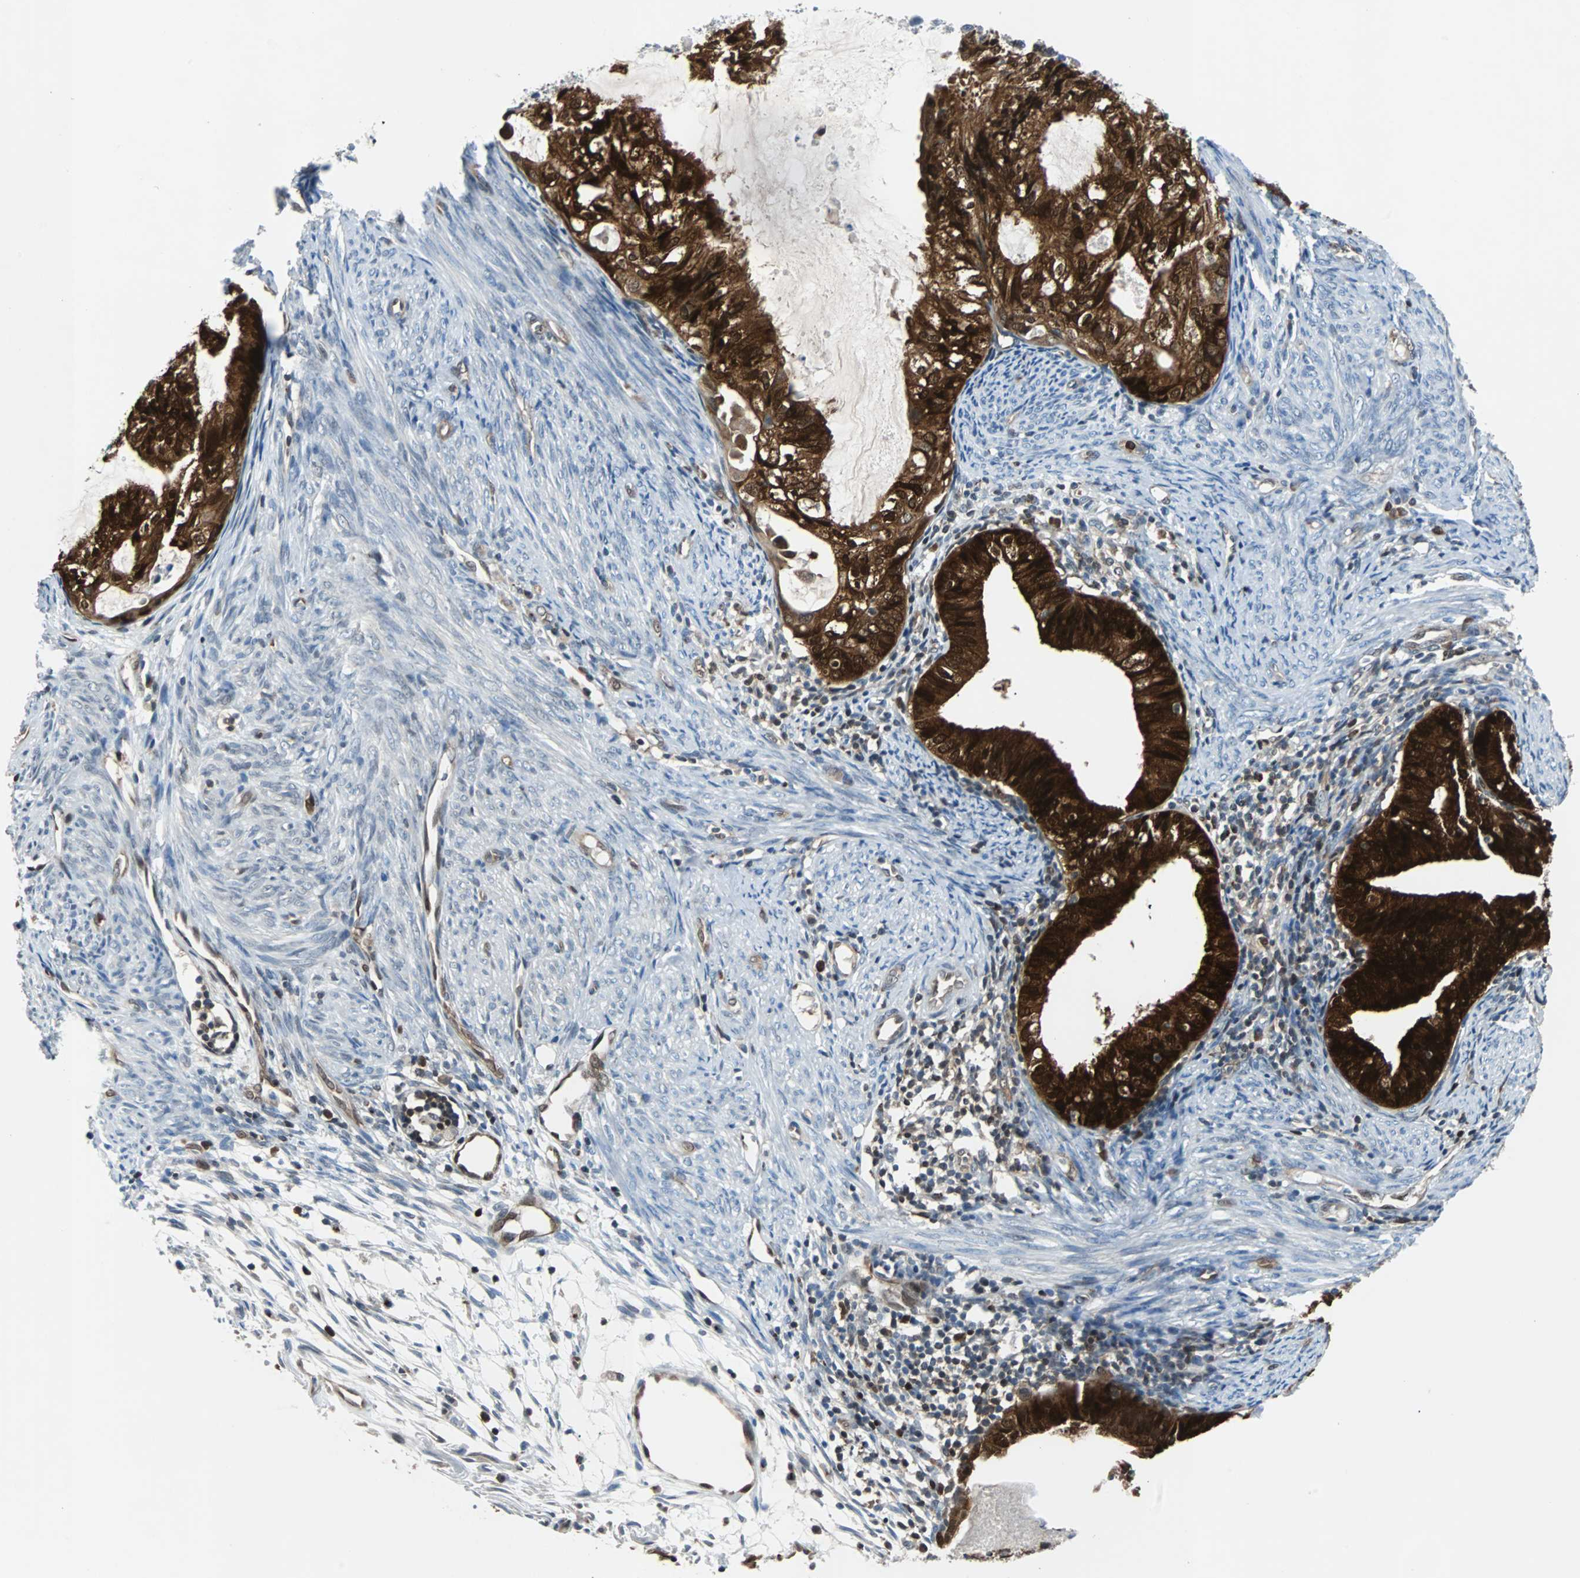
{"staining": {"intensity": "strong", "quantity": ">75%", "location": "cytoplasmic/membranous,nuclear"}, "tissue": "cervical cancer", "cell_type": "Tumor cells", "image_type": "cancer", "snomed": [{"axis": "morphology", "description": "Normal tissue, NOS"}, {"axis": "morphology", "description": "Adenocarcinoma, NOS"}, {"axis": "topography", "description": "Cervix"}, {"axis": "topography", "description": "Endometrium"}], "caption": "About >75% of tumor cells in human cervical cancer (adenocarcinoma) exhibit strong cytoplasmic/membranous and nuclear protein staining as visualized by brown immunohistochemical staining.", "gene": "MAP2K6", "patient": {"sex": "female", "age": 86}}